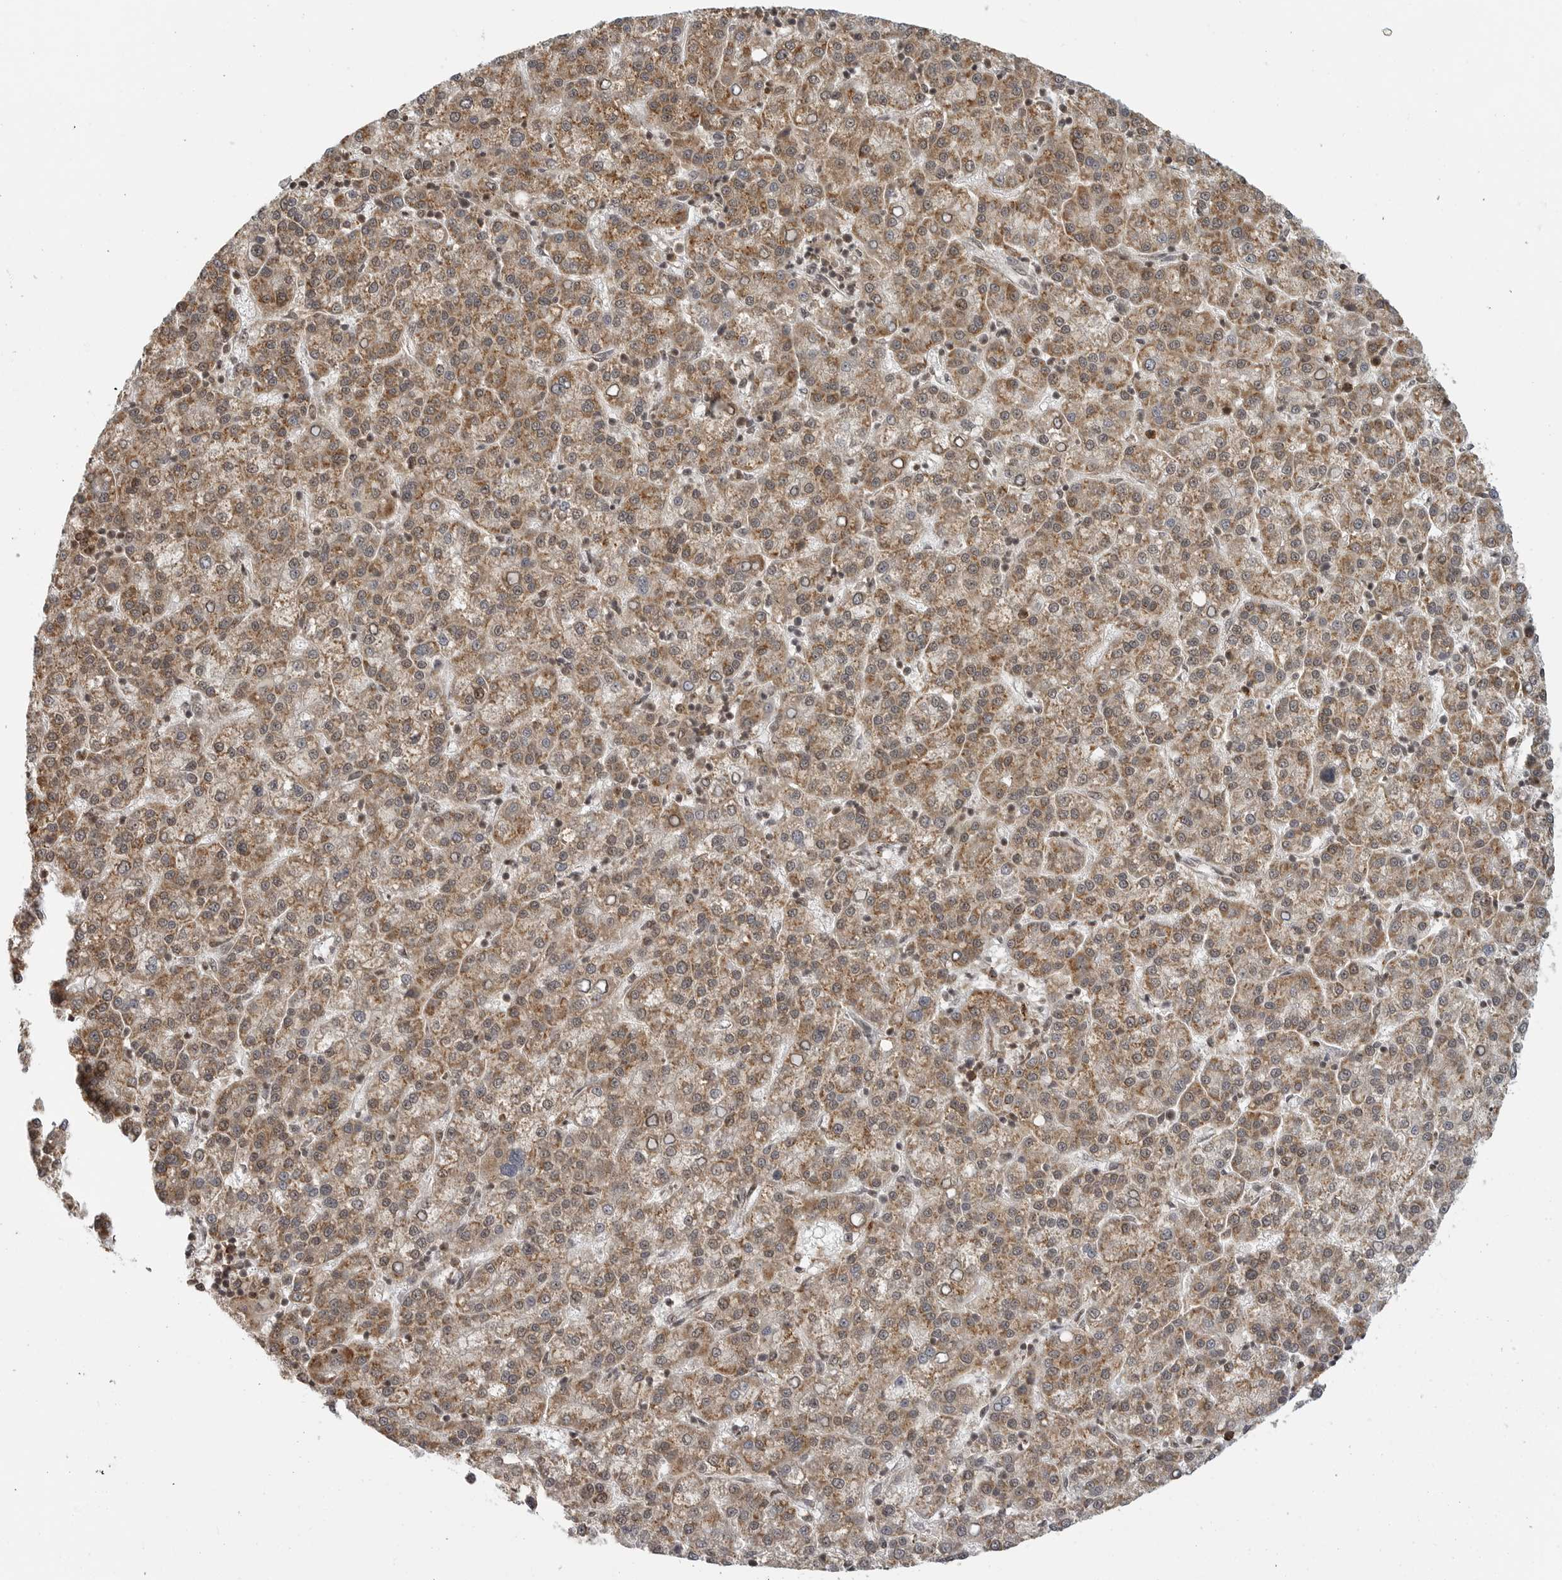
{"staining": {"intensity": "moderate", "quantity": ">75%", "location": "cytoplasmic/membranous"}, "tissue": "liver cancer", "cell_type": "Tumor cells", "image_type": "cancer", "snomed": [{"axis": "morphology", "description": "Carcinoma, Hepatocellular, NOS"}, {"axis": "topography", "description": "Liver"}], "caption": "Immunohistochemistry (IHC) of hepatocellular carcinoma (liver) displays medium levels of moderate cytoplasmic/membranous positivity in about >75% of tumor cells.", "gene": "COPA", "patient": {"sex": "female", "age": 58}}